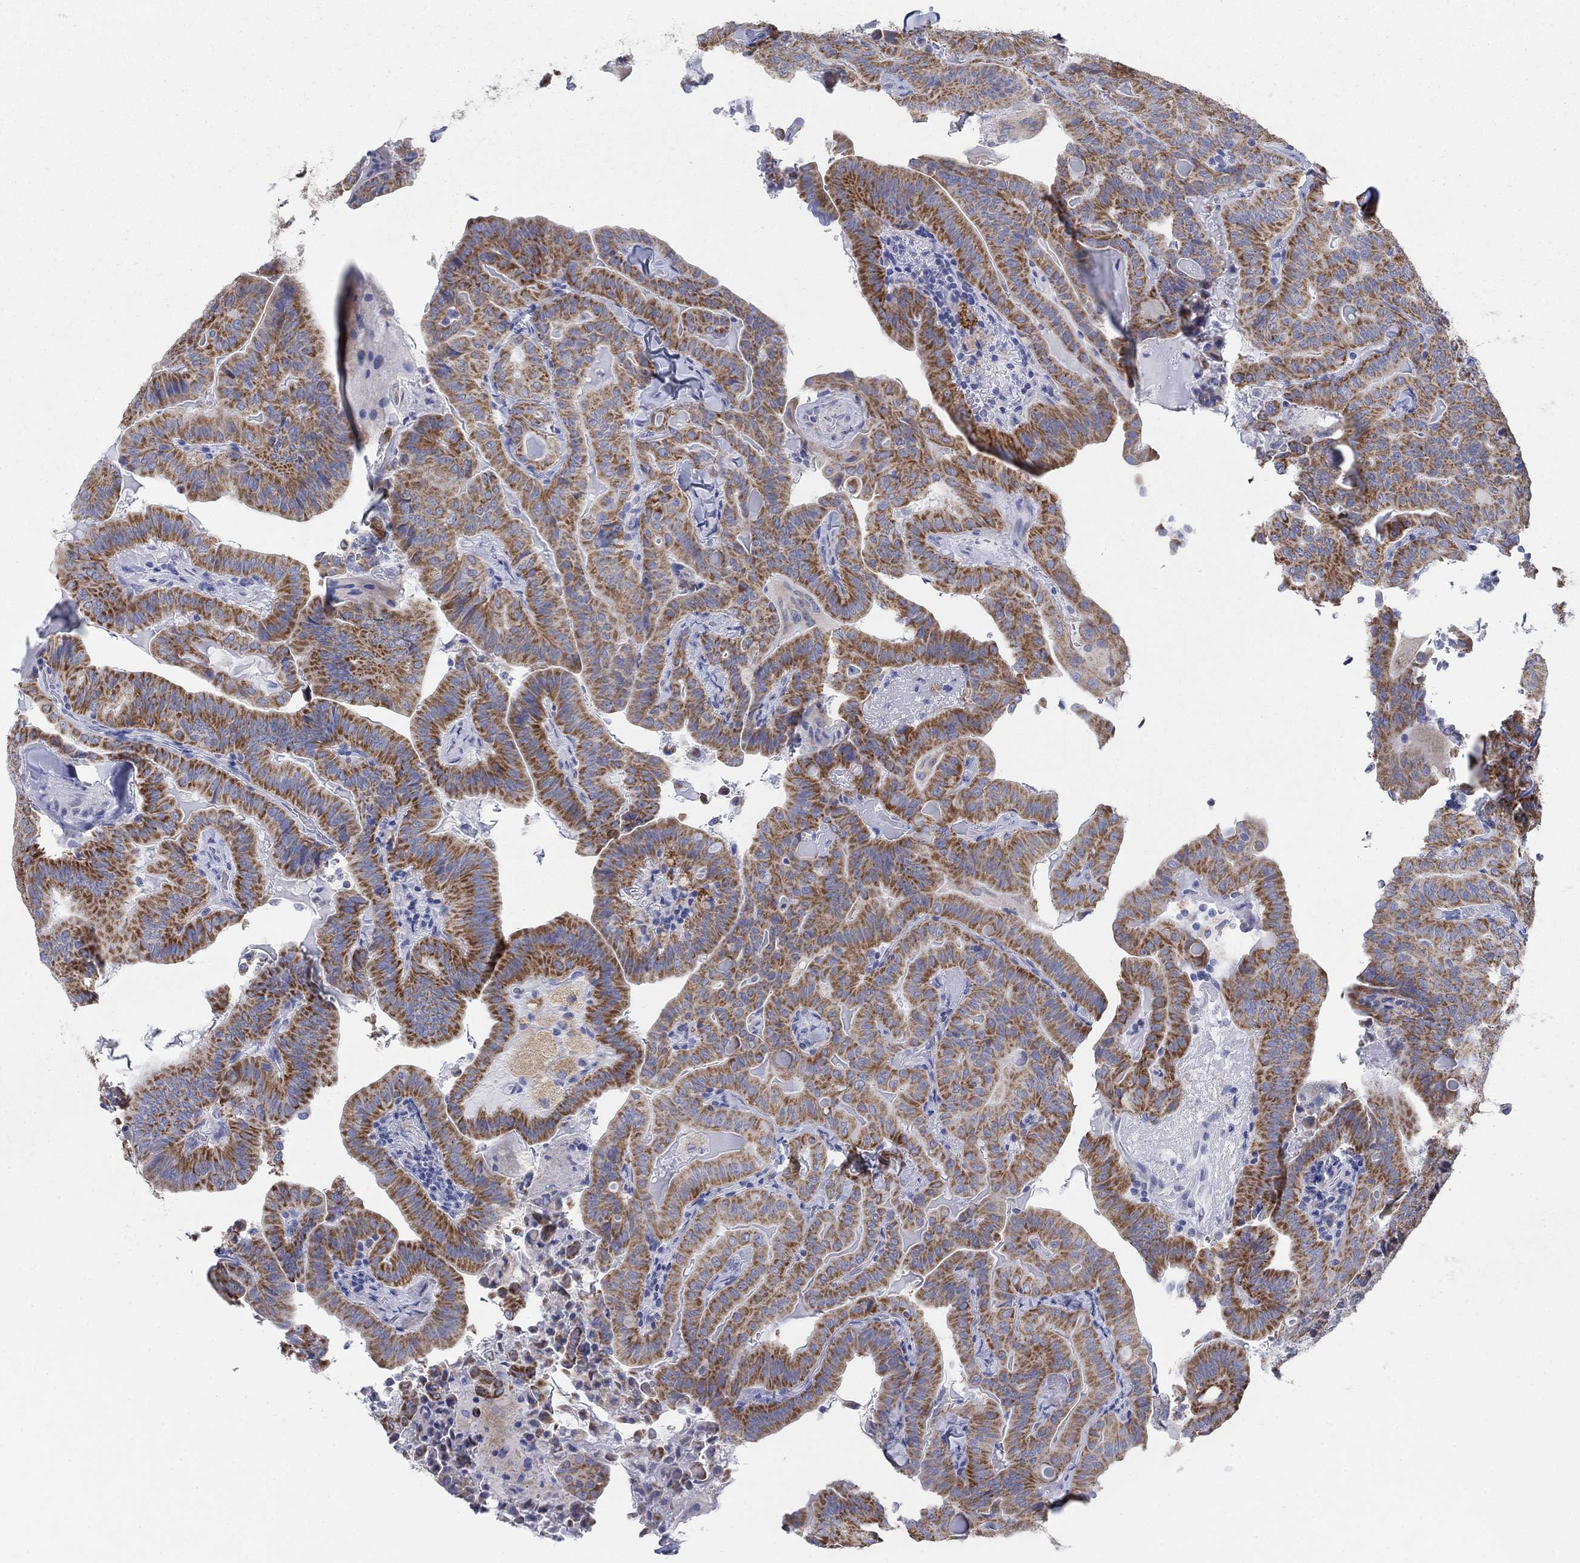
{"staining": {"intensity": "strong", "quantity": ">75%", "location": "cytoplasmic/membranous"}, "tissue": "thyroid cancer", "cell_type": "Tumor cells", "image_type": "cancer", "snomed": [{"axis": "morphology", "description": "Papillary adenocarcinoma, NOS"}, {"axis": "topography", "description": "Thyroid gland"}], "caption": "A high amount of strong cytoplasmic/membranous expression is seen in approximately >75% of tumor cells in papillary adenocarcinoma (thyroid) tissue.", "gene": "SCCPDH", "patient": {"sex": "female", "age": 68}}